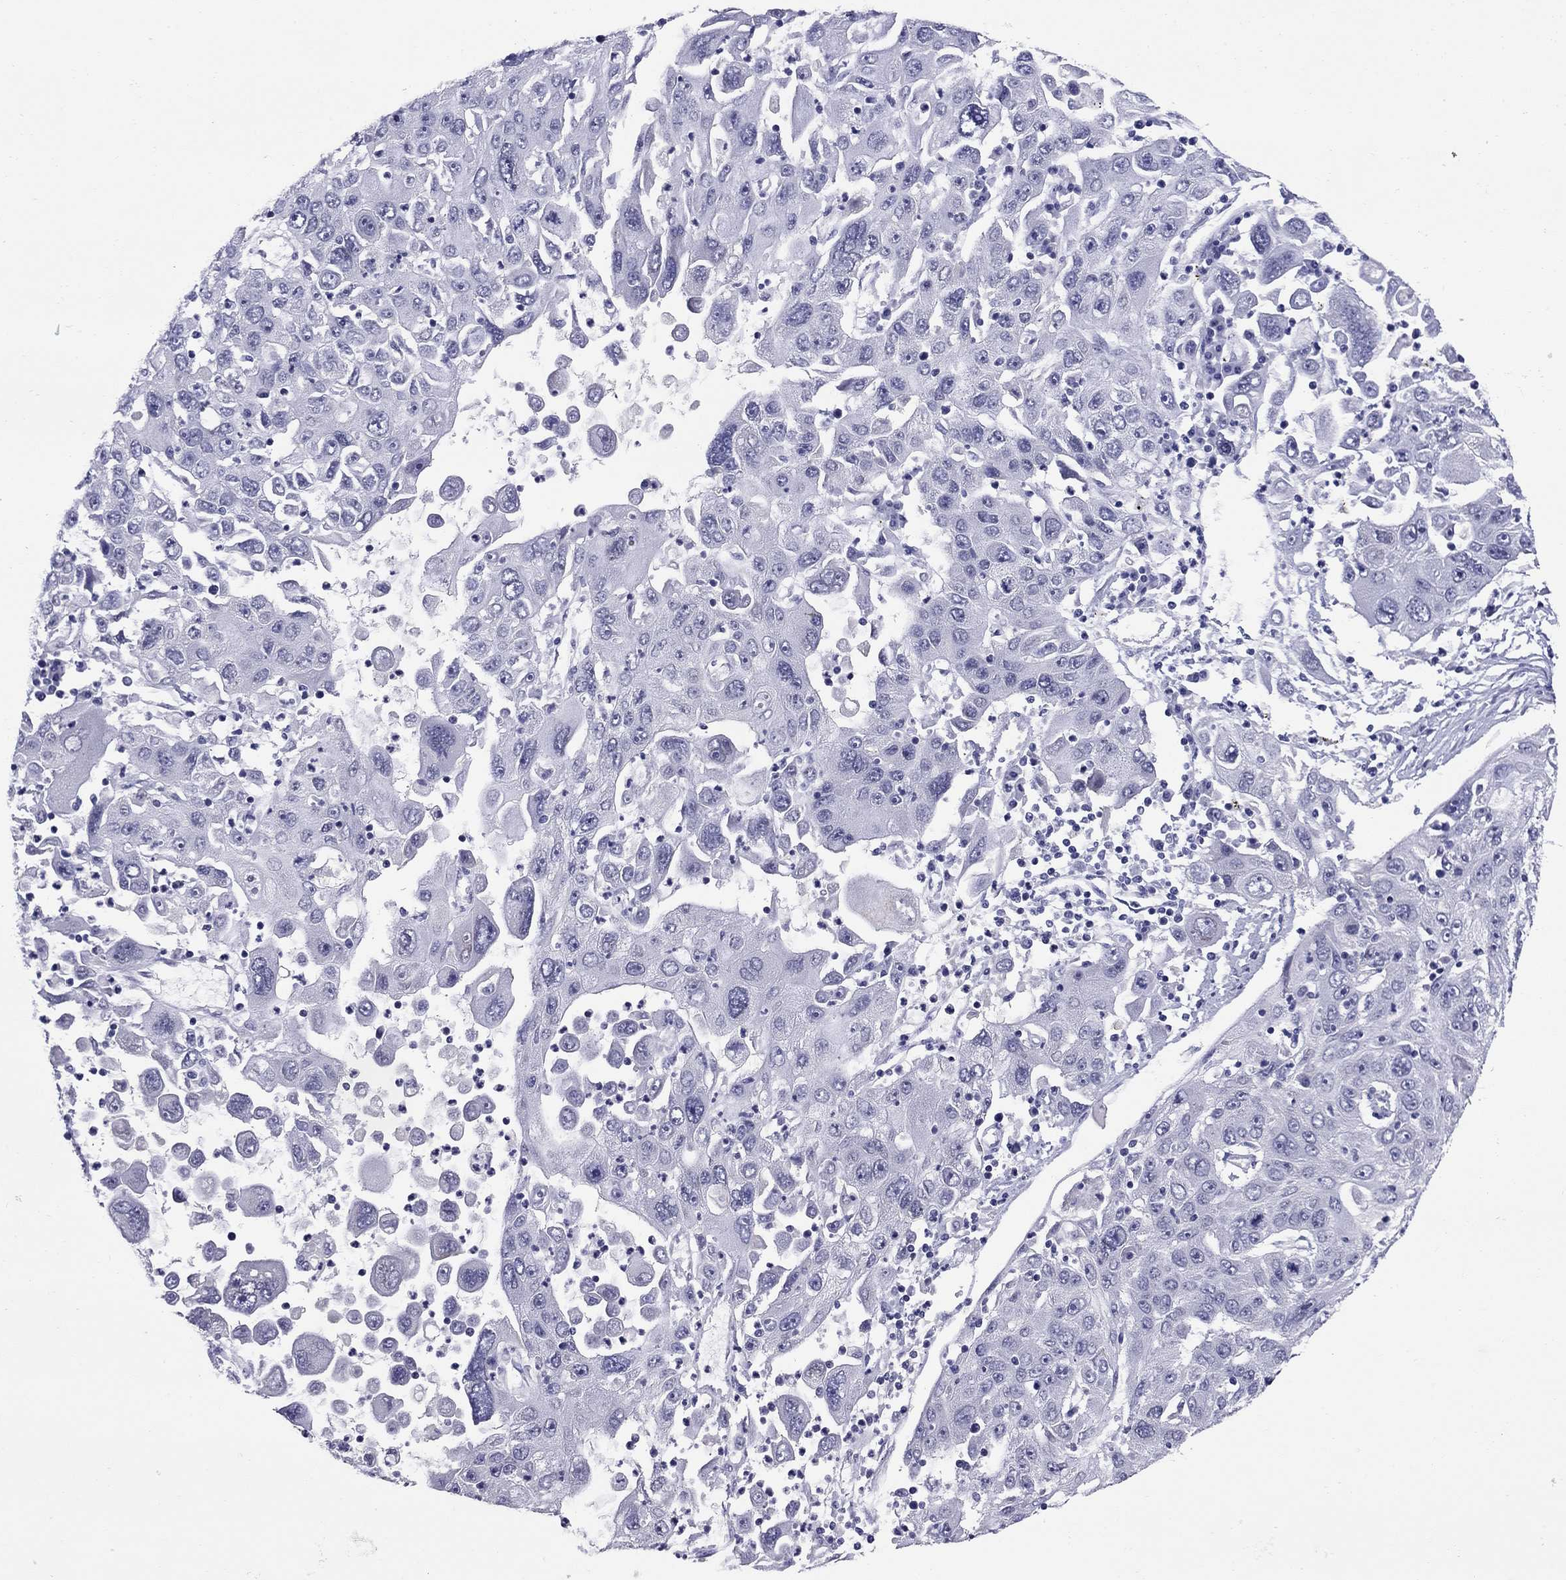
{"staining": {"intensity": "negative", "quantity": "none", "location": "none"}, "tissue": "stomach cancer", "cell_type": "Tumor cells", "image_type": "cancer", "snomed": [{"axis": "morphology", "description": "Adenocarcinoma, NOS"}, {"axis": "topography", "description": "Stomach"}], "caption": "The immunohistochemistry (IHC) histopathology image has no significant expression in tumor cells of stomach adenocarcinoma tissue.", "gene": "ARMC12", "patient": {"sex": "male", "age": 56}}